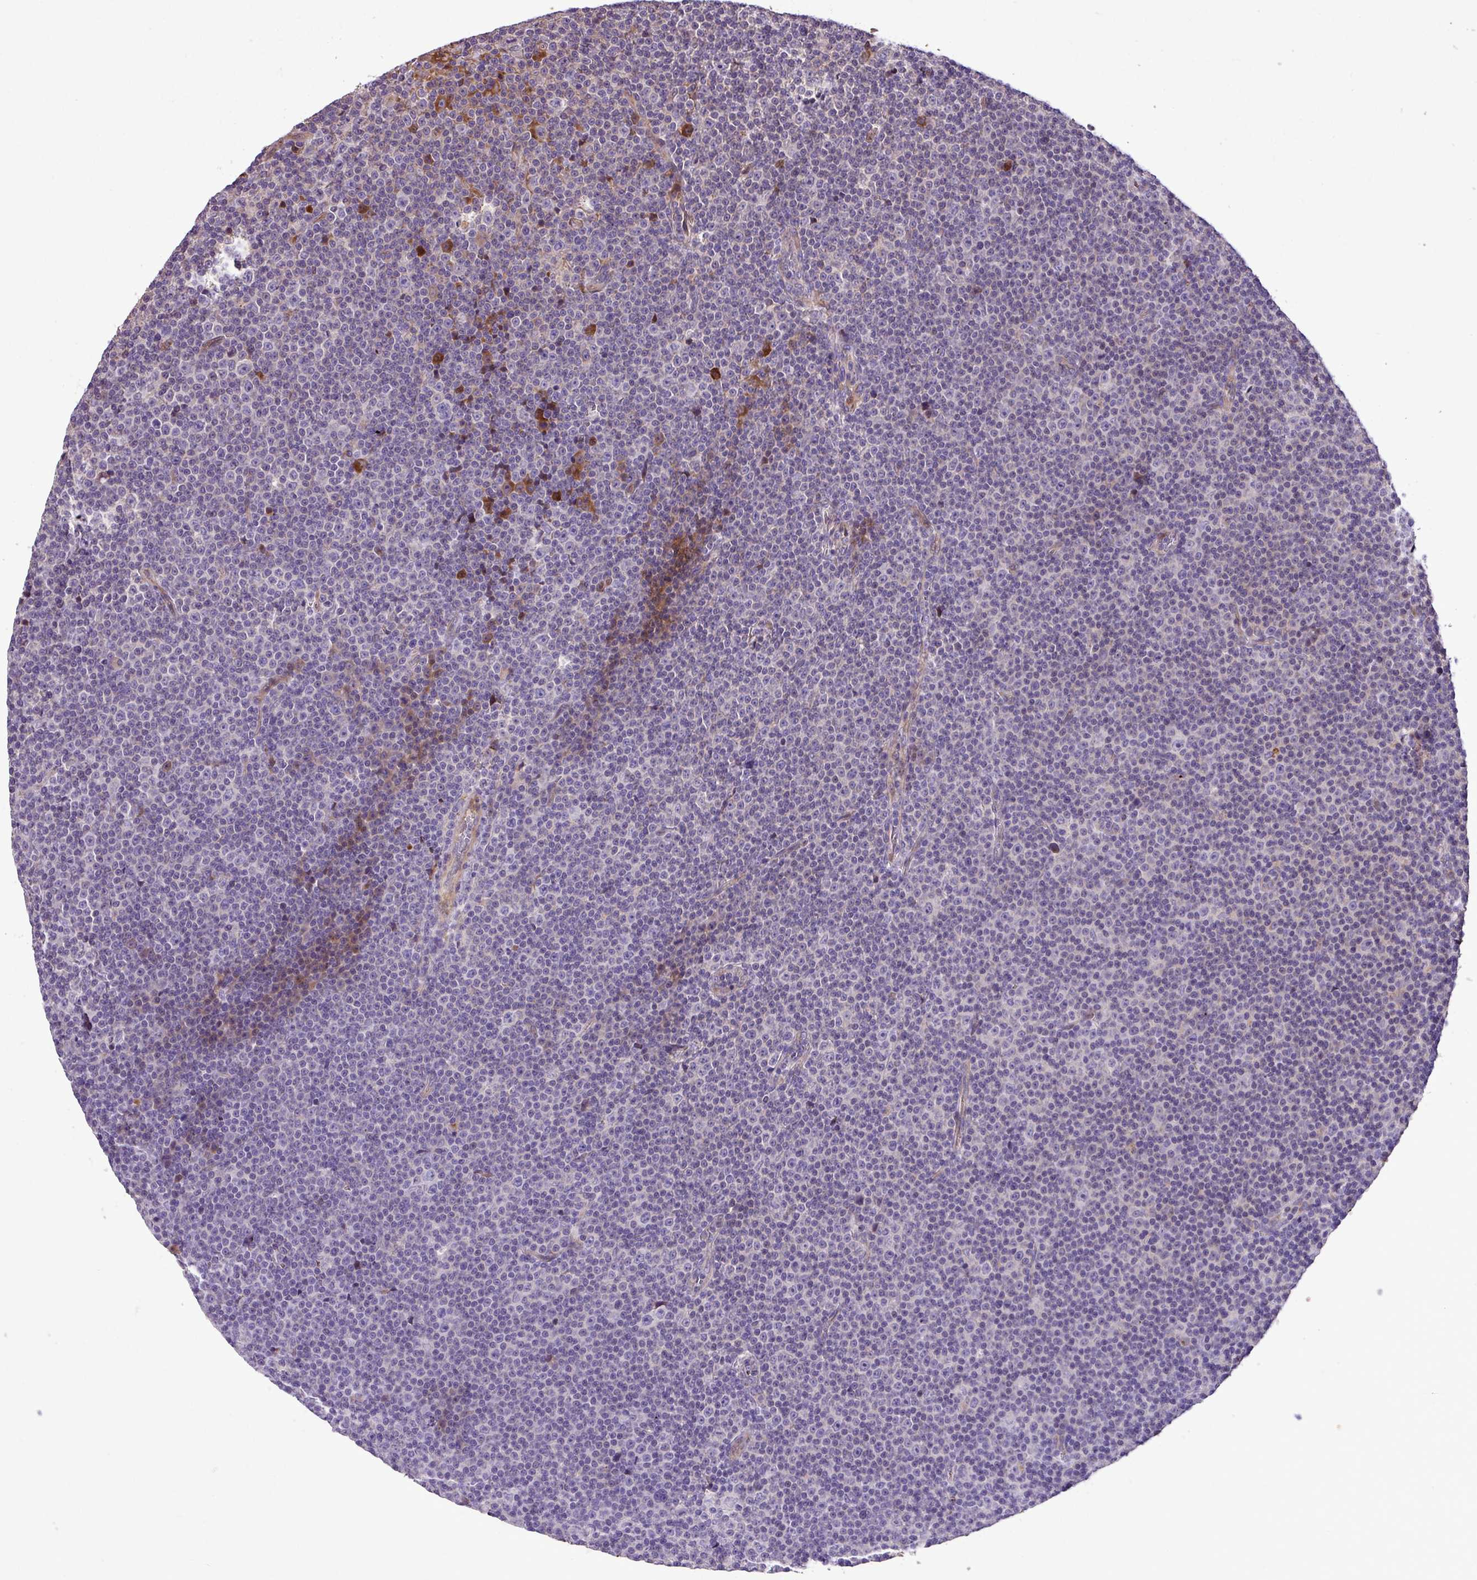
{"staining": {"intensity": "negative", "quantity": "none", "location": "none"}, "tissue": "lymphoma", "cell_type": "Tumor cells", "image_type": "cancer", "snomed": [{"axis": "morphology", "description": "Malignant lymphoma, non-Hodgkin's type, Low grade"}, {"axis": "topography", "description": "Lymph node"}], "caption": "Human malignant lymphoma, non-Hodgkin's type (low-grade) stained for a protein using IHC shows no expression in tumor cells.", "gene": "ZNF266", "patient": {"sex": "female", "age": 67}}